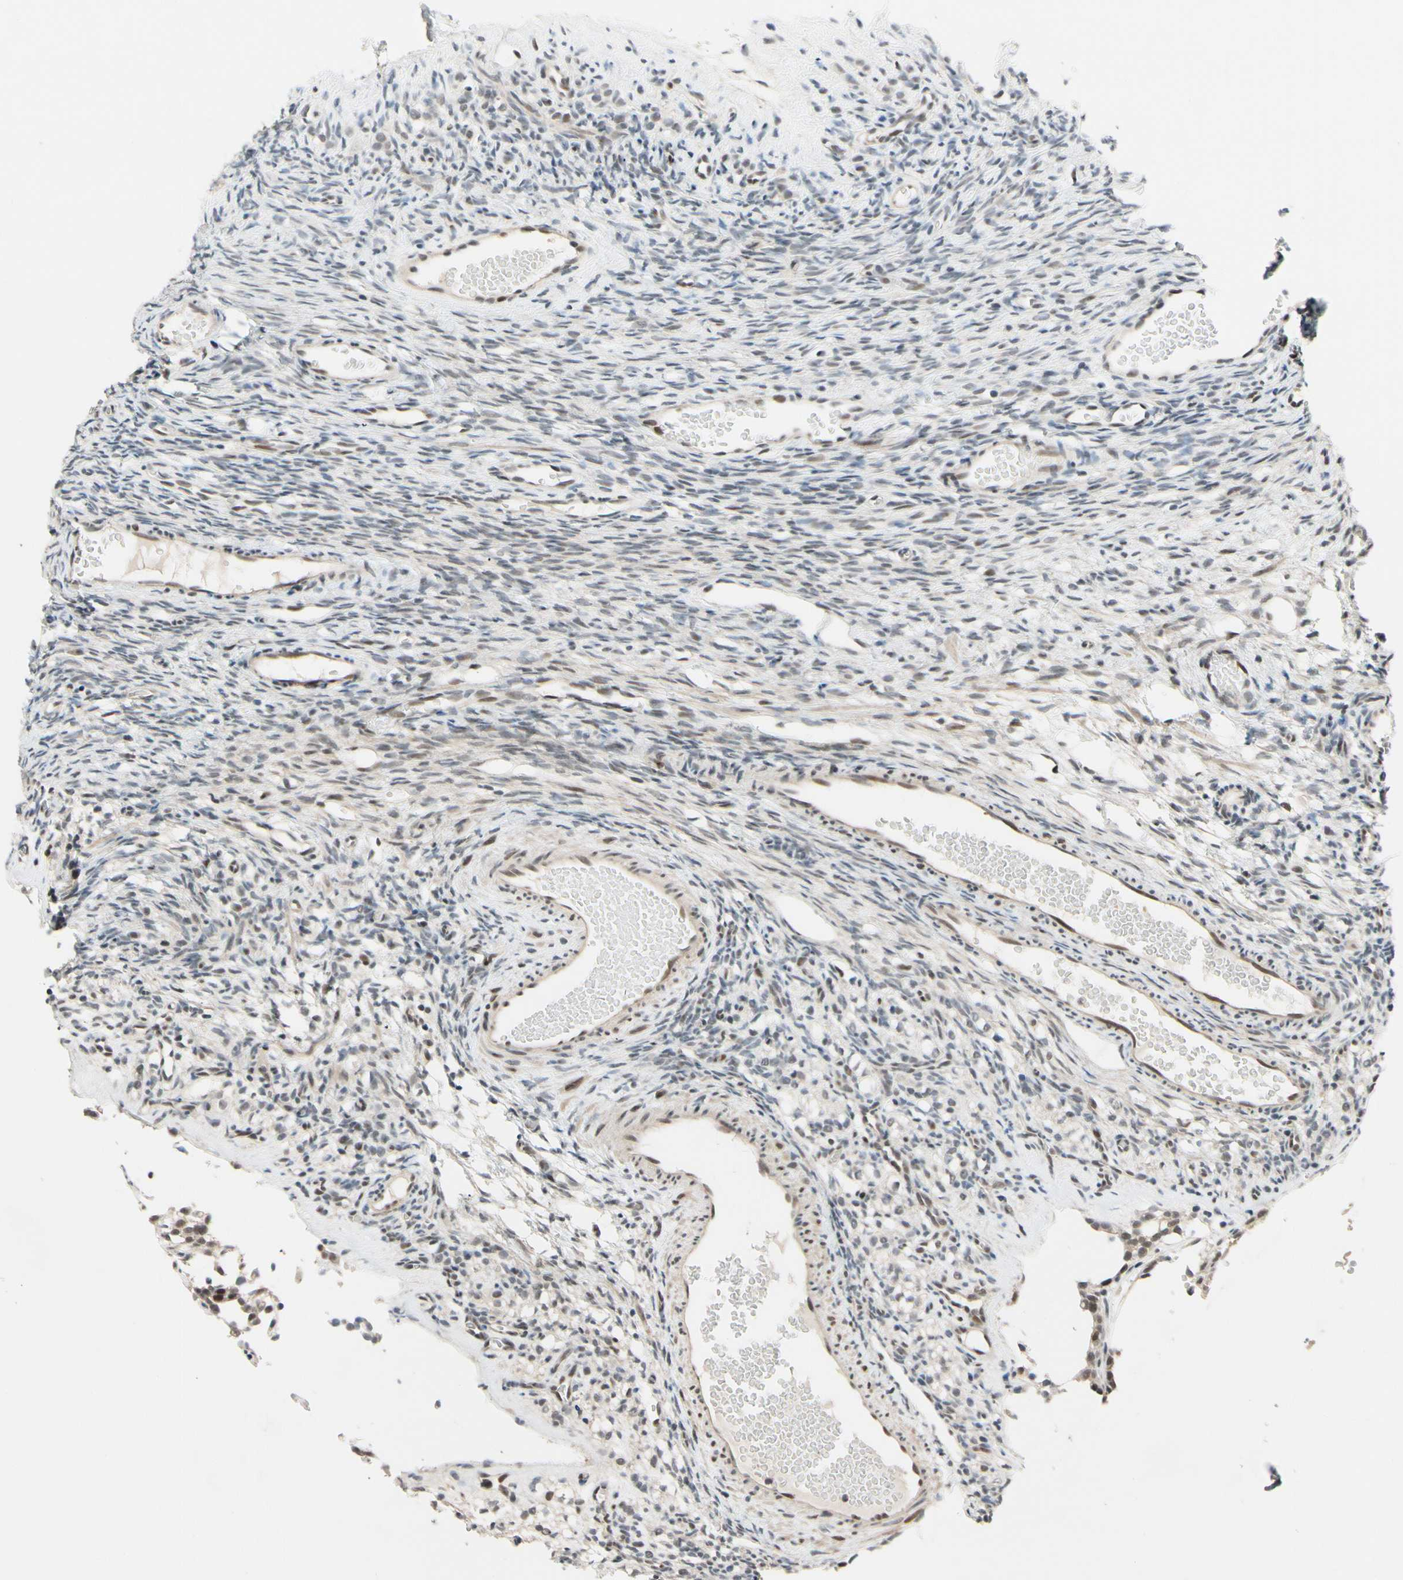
{"staining": {"intensity": "weak", "quantity": "25%-75%", "location": "nuclear"}, "tissue": "ovary", "cell_type": "Ovarian stroma cells", "image_type": "normal", "snomed": [{"axis": "morphology", "description": "Normal tissue, NOS"}, {"axis": "topography", "description": "Ovary"}], "caption": "The photomicrograph reveals staining of normal ovary, revealing weak nuclear protein positivity (brown color) within ovarian stroma cells.", "gene": "TAF4", "patient": {"sex": "female", "age": 35}}